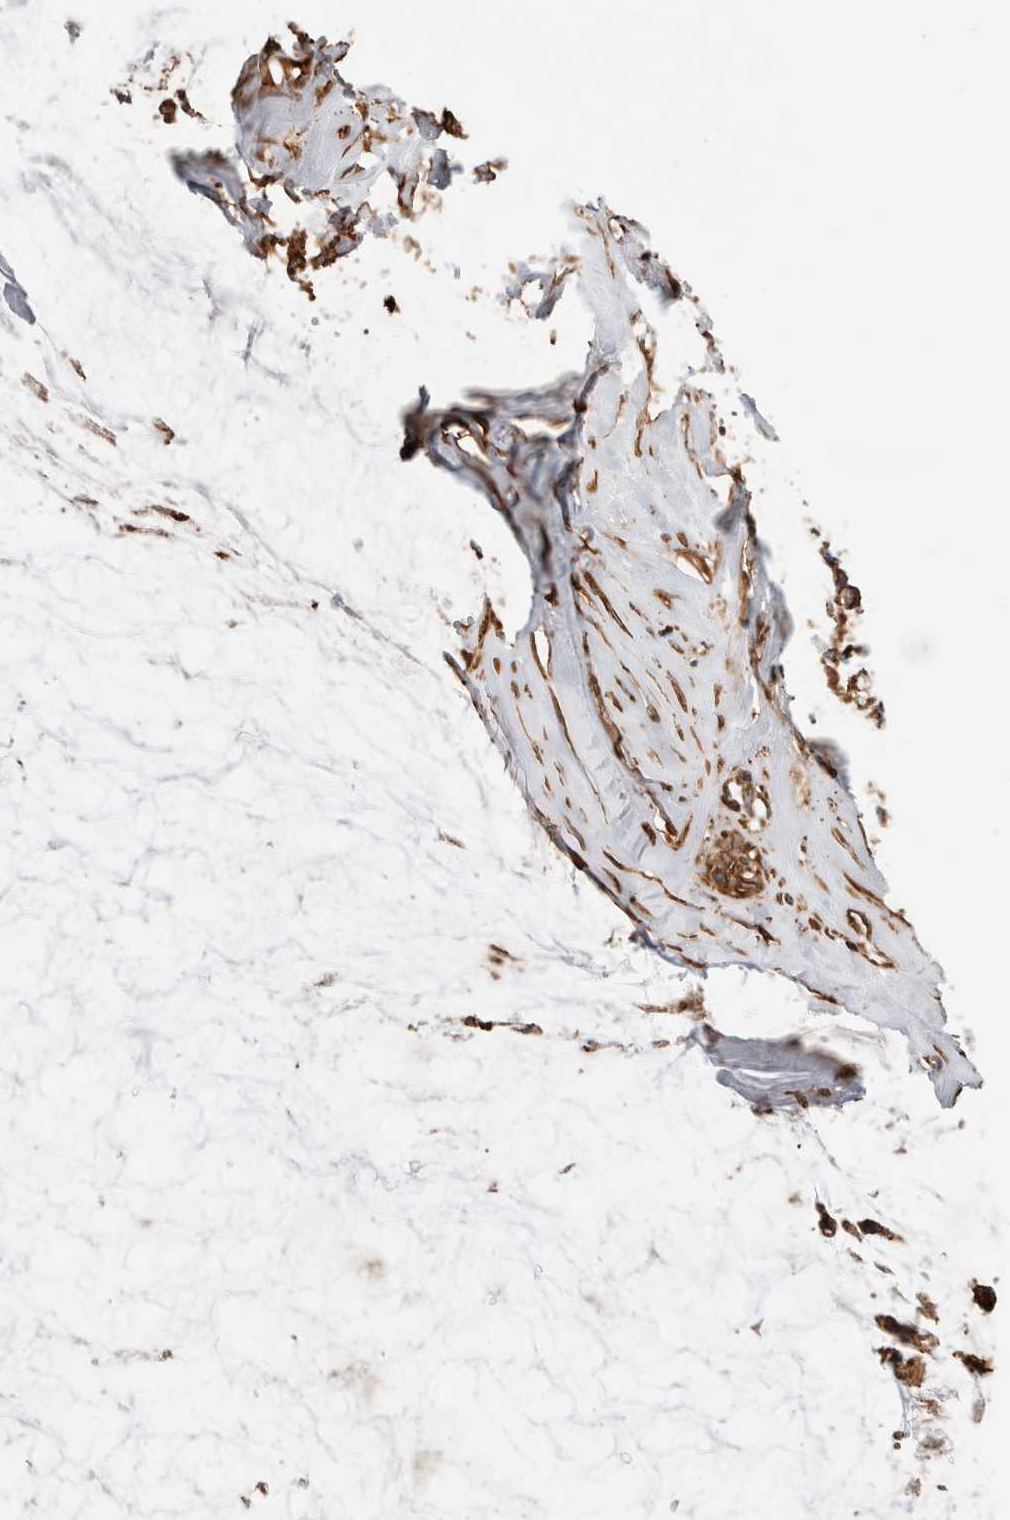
{"staining": {"intensity": "moderate", "quantity": ">75%", "location": "cytoplasmic/membranous"}, "tissue": "ovarian cancer", "cell_type": "Tumor cells", "image_type": "cancer", "snomed": [{"axis": "morphology", "description": "Cystadenocarcinoma, mucinous, NOS"}, {"axis": "topography", "description": "Ovary"}], "caption": "IHC image of mucinous cystadenocarcinoma (ovarian) stained for a protein (brown), which exhibits medium levels of moderate cytoplasmic/membranous expression in about >75% of tumor cells.", "gene": "ZNF397", "patient": {"sex": "female", "age": 39}}